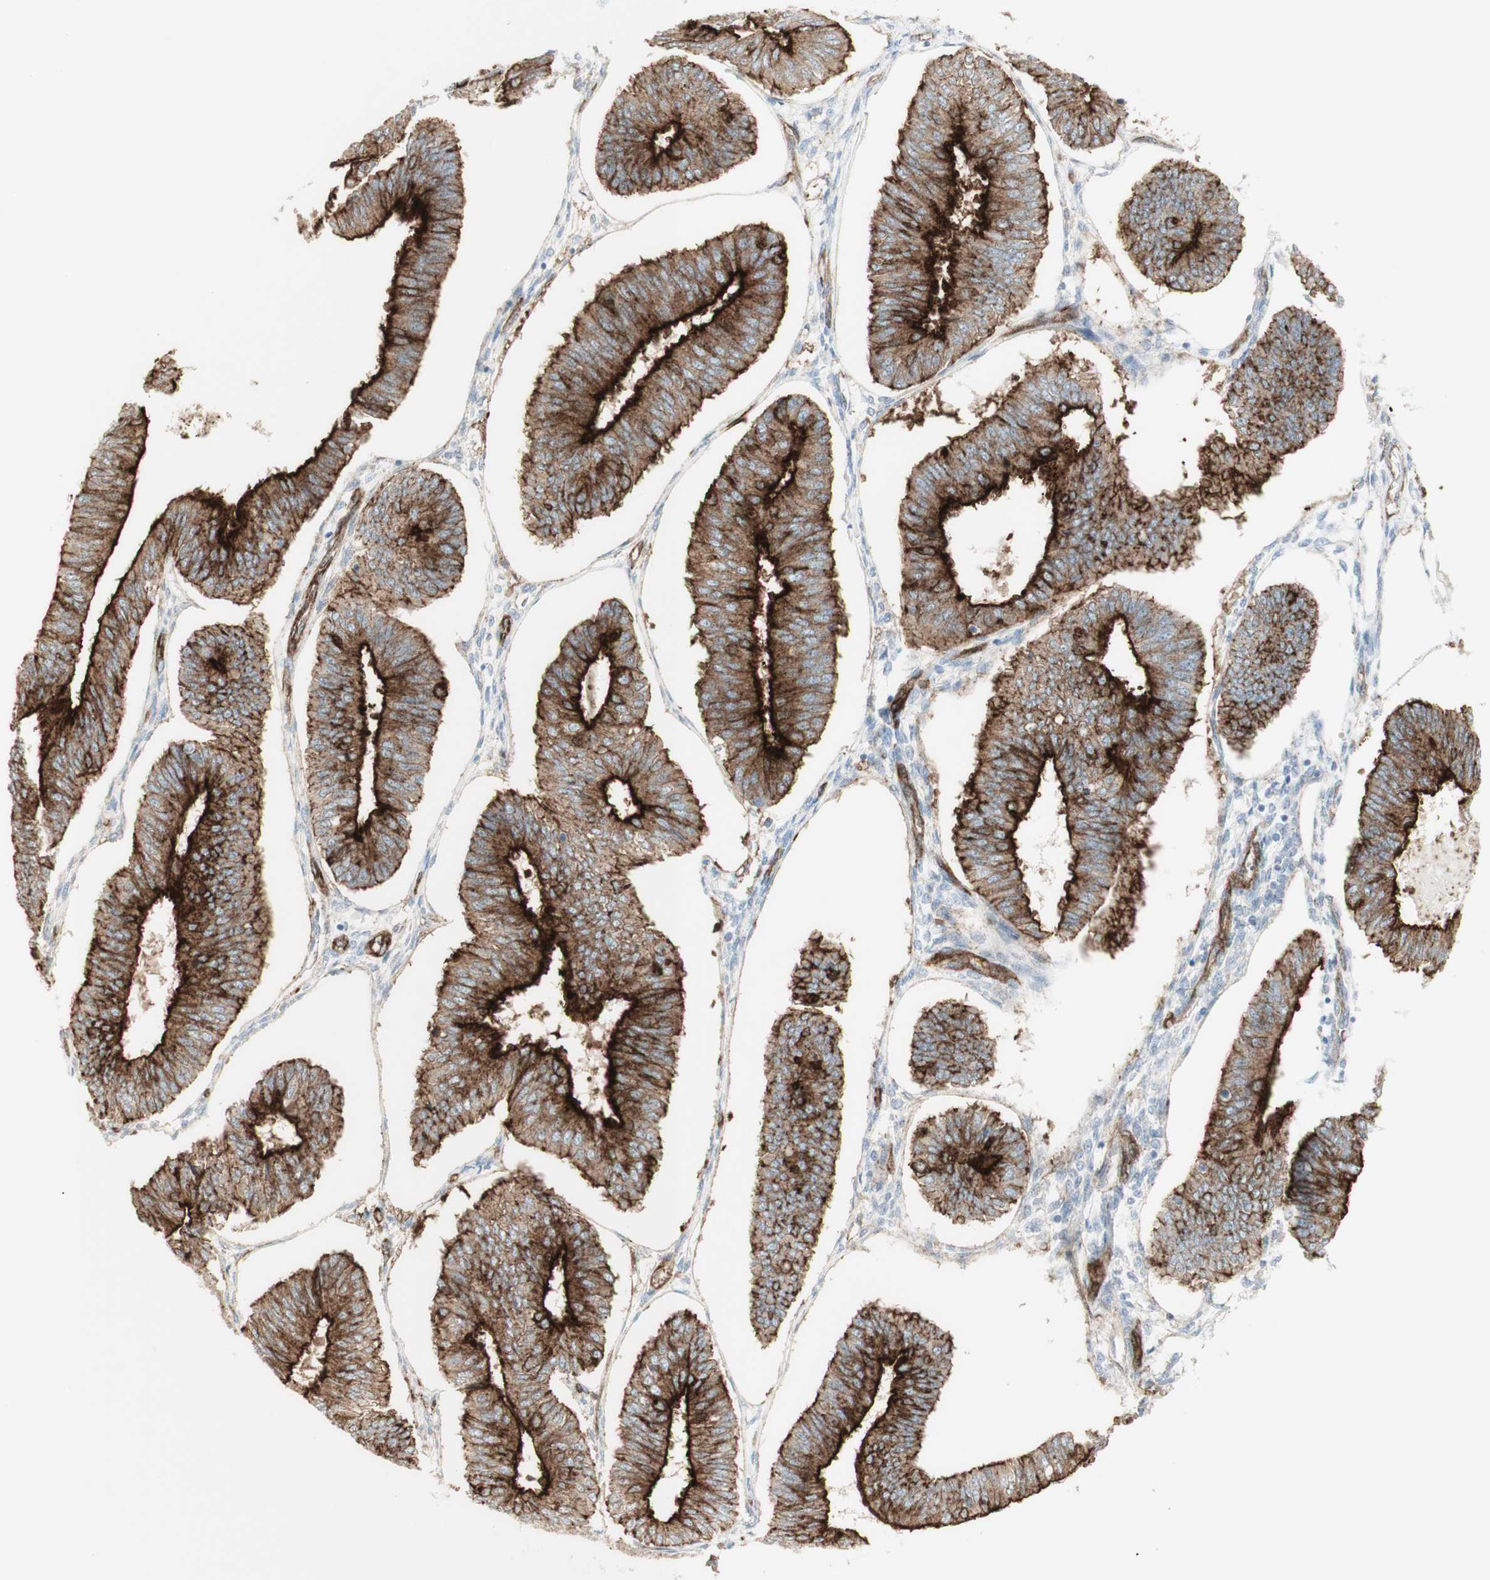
{"staining": {"intensity": "moderate", "quantity": ">75%", "location": "cytoplasmic/membranous"}, "tissue": "endometrial cancer", "cell_type": "Tumor cells", "image_type": "cancer", "snomed": [{"axis": "morphology", "description": "Adenocarcinoma, NOS"}, {"axis": "topography", "description": "Endometrium"}], "caption": "Protein analysis of endometrial adenocarcinoma tissue shows moderate cytoplasmic/membranous expression in approximately >75% of tumor cells.", "gene": "MYO6", "patient": {"sex": "female", "age": 58}}